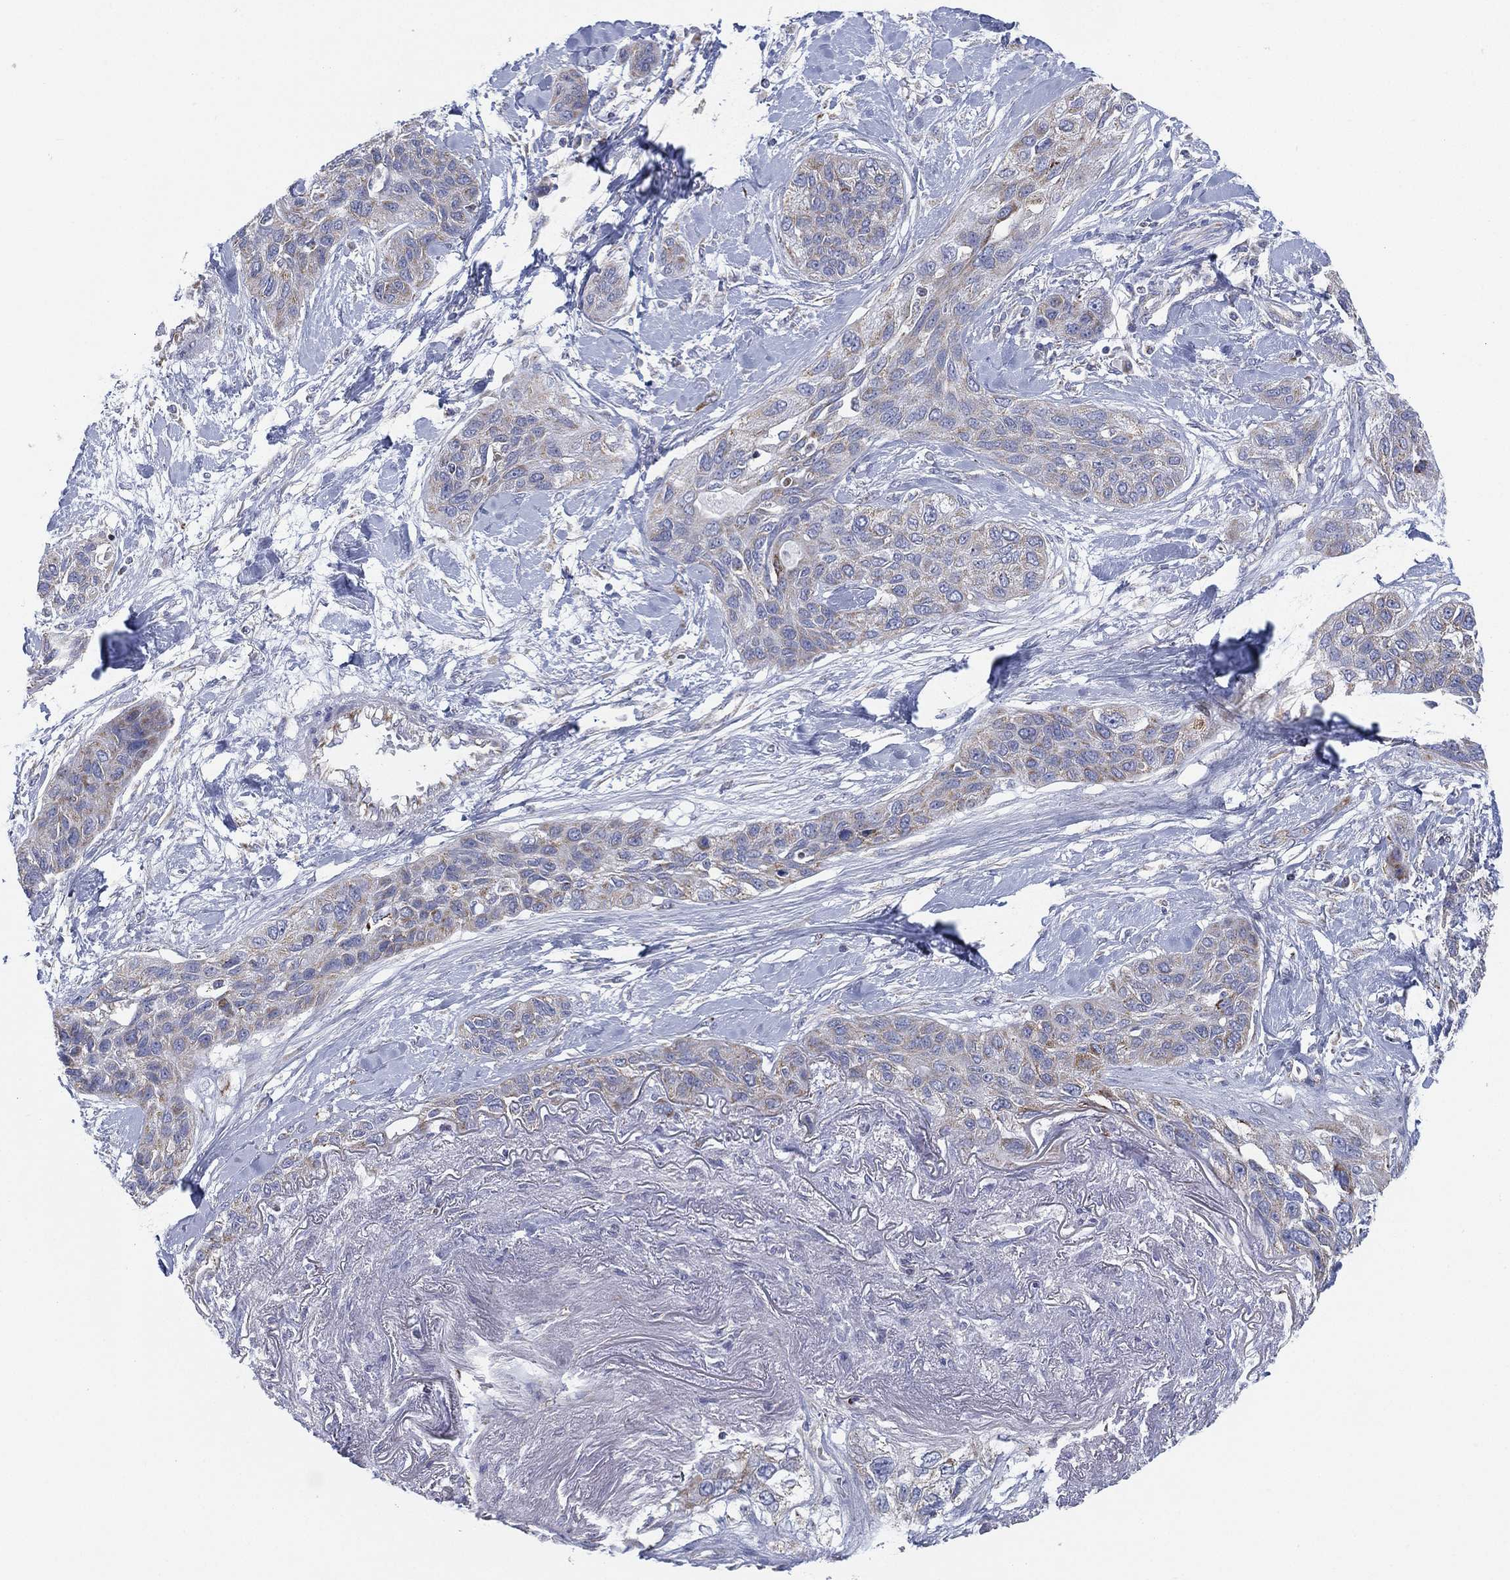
{"staining": {"intensity": "weak", "quantity": "<25%", "location": "cytoplasmic/membranous"}, "tissue": "lung cancer", "cell_type": "Tumor cells", "image_type": "cancer", "snomed": [{"axis": "morphology", "description": "Squamous cell carcinoma, NOS"}, {"axis": "topography", "description": "Lung"}], "caption": "Image shows no protein positivity in tumor cells of lung cancer tissue.", "gene": "INA", "patient": {"sex": "female", "age": 70}}